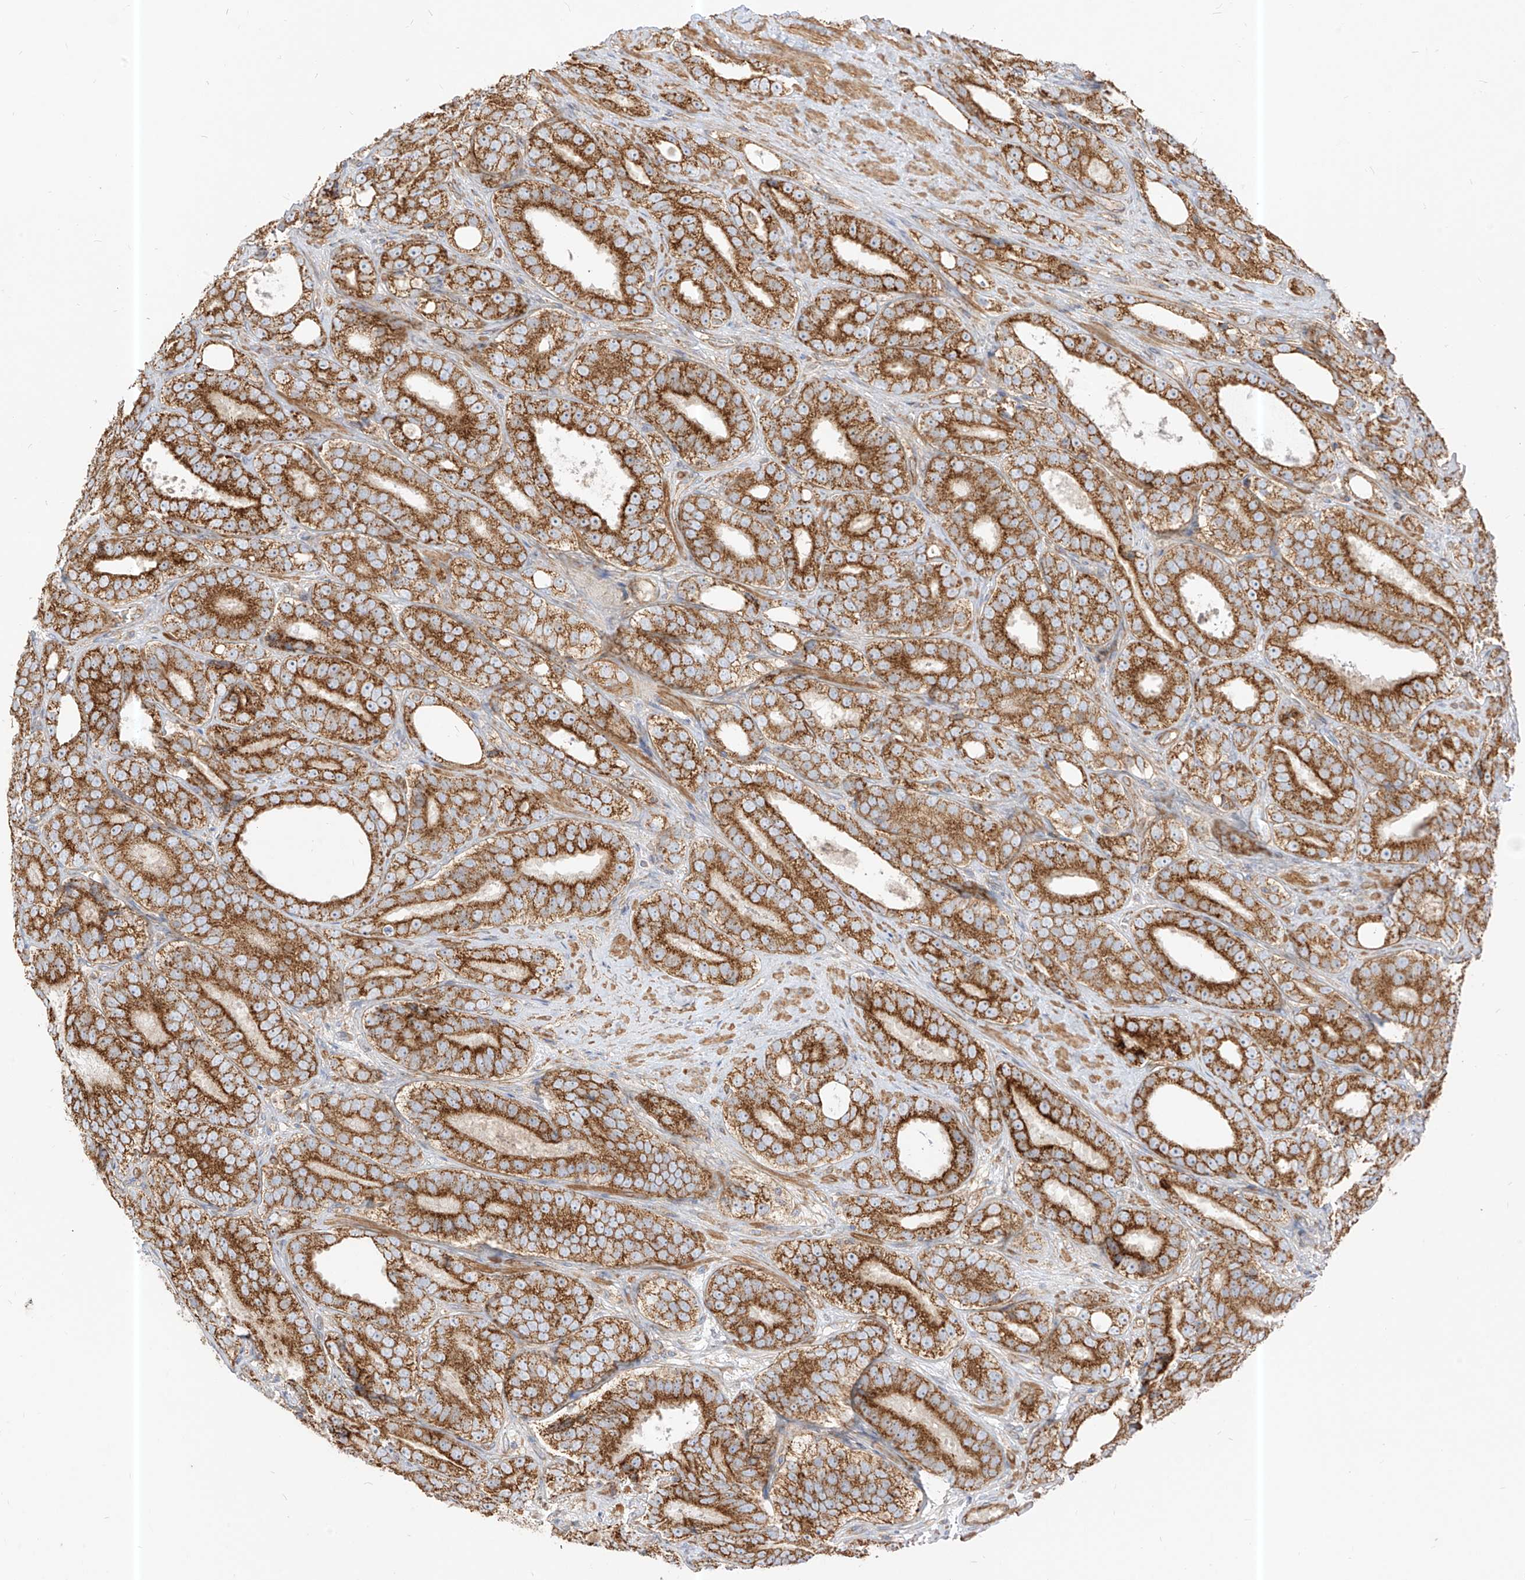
{"staining": {"intensity": "strong", "quantity": ">75%", "location": "cytoplasmic/membranous"}, "tissue": "prostate cancer", "cell_type": "Tumor cells", "image_type": "cancer", "snomed": [{"axis": "morphology", "description": "Adenocarcinoma, High grade"}, {"axis": "topography", "description": "Prostate"}], "caption": "Prostate adenocarcinoma (high-grade) was stained to show a protein in brown. There is high levels of strong cytoplasmic/membranous expression in approximately >75% of tumor cells.", "gene": "PLCL1", "patient": {"sex": "male", "age": 56}}